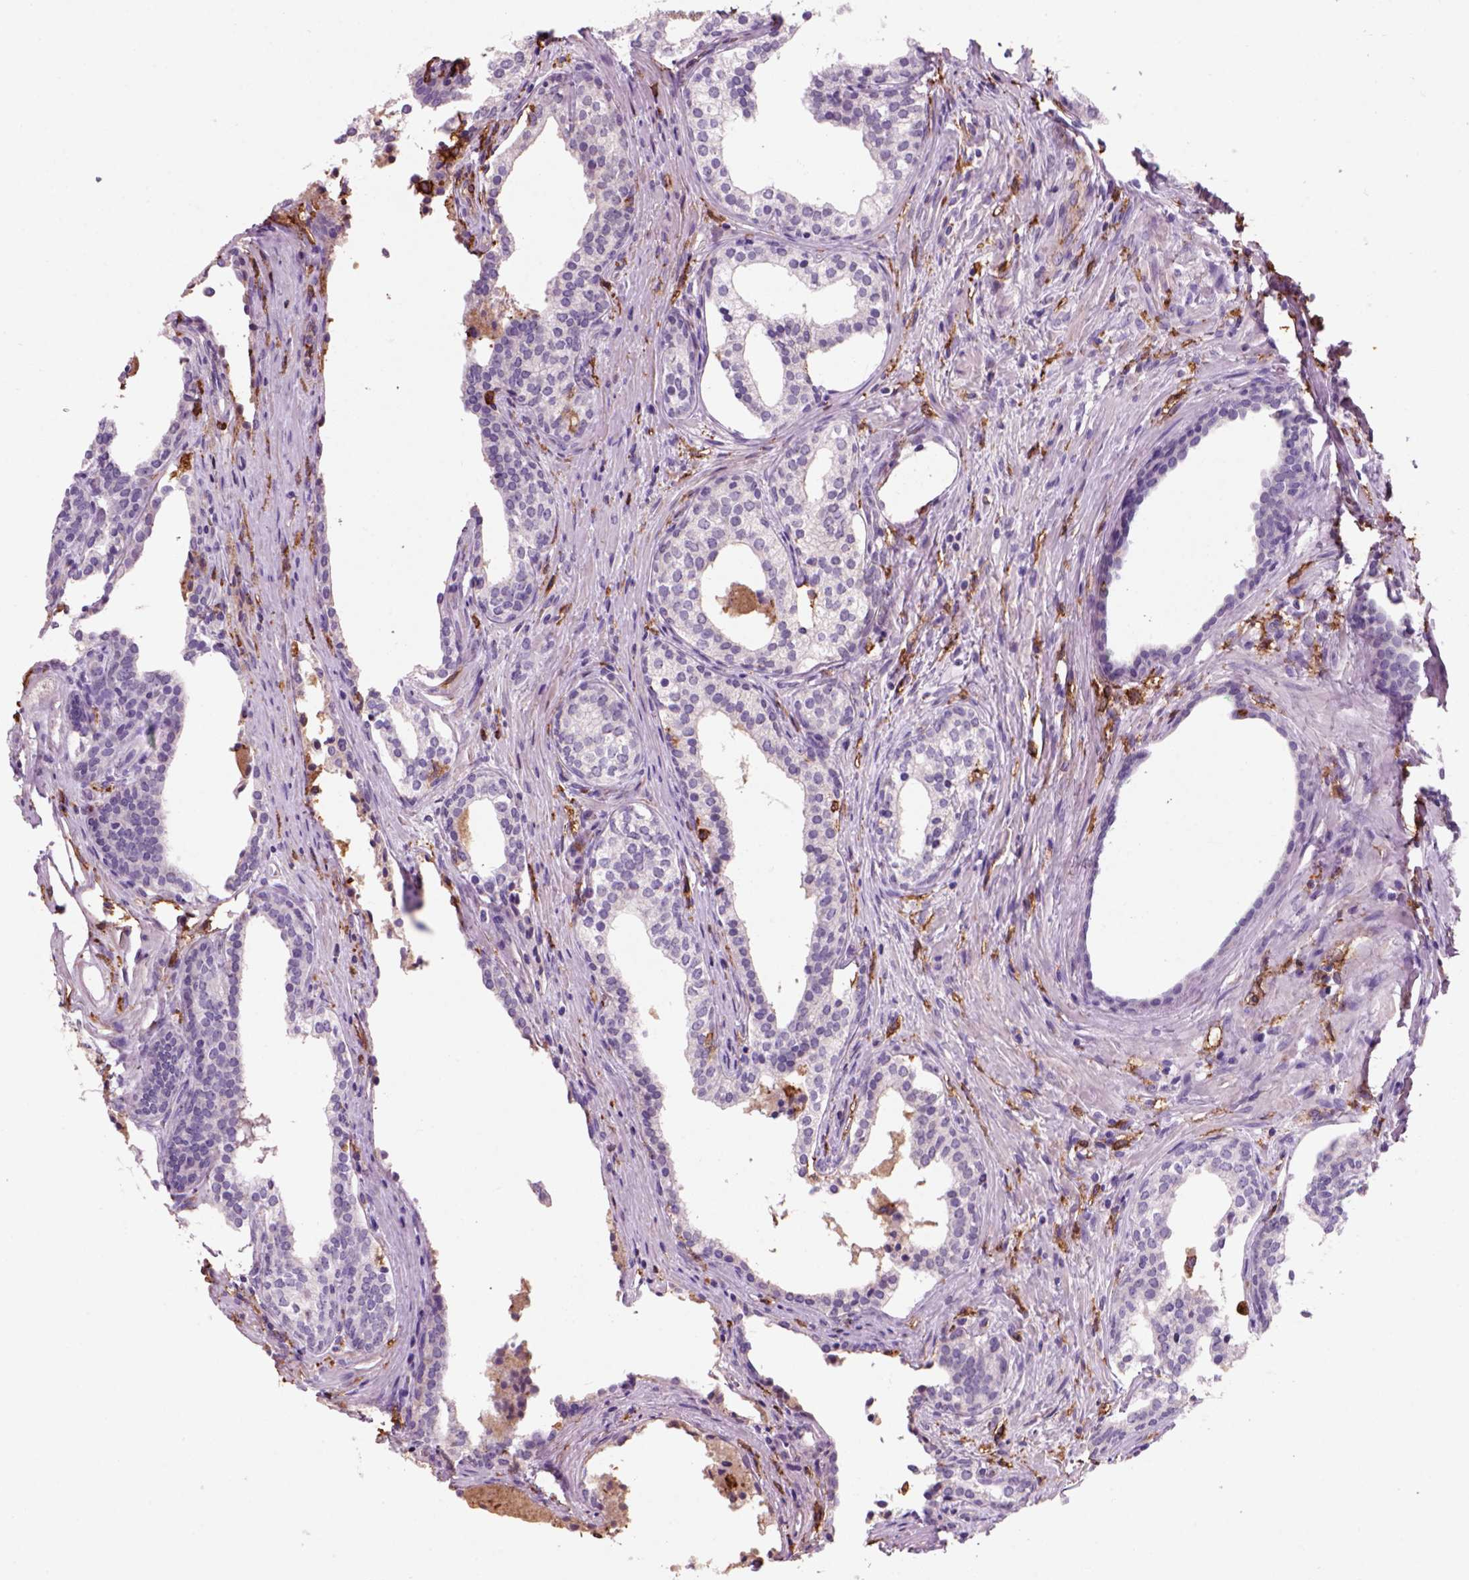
{"staining": {"intensity": "negative", "quantity": "none", "location": "none"}, "tissue": "prostate cancer", "cell_type": "Tumor cells", "image_type": "cancer", "snomed": [{"axis": "morphology", "description": "Adenocarcinoma, NOS"}, {"axis": "morphology", "description": "Adenocarcinoma, High grade"}, {"axis": "topography", "description": "Prostate"}], "caption": "Prostate cancer was stained to show a protein in brown. There is no significant expression in tumor cells.", "gene": "CD14", "patient": {"sex": "male", "age": 61}}